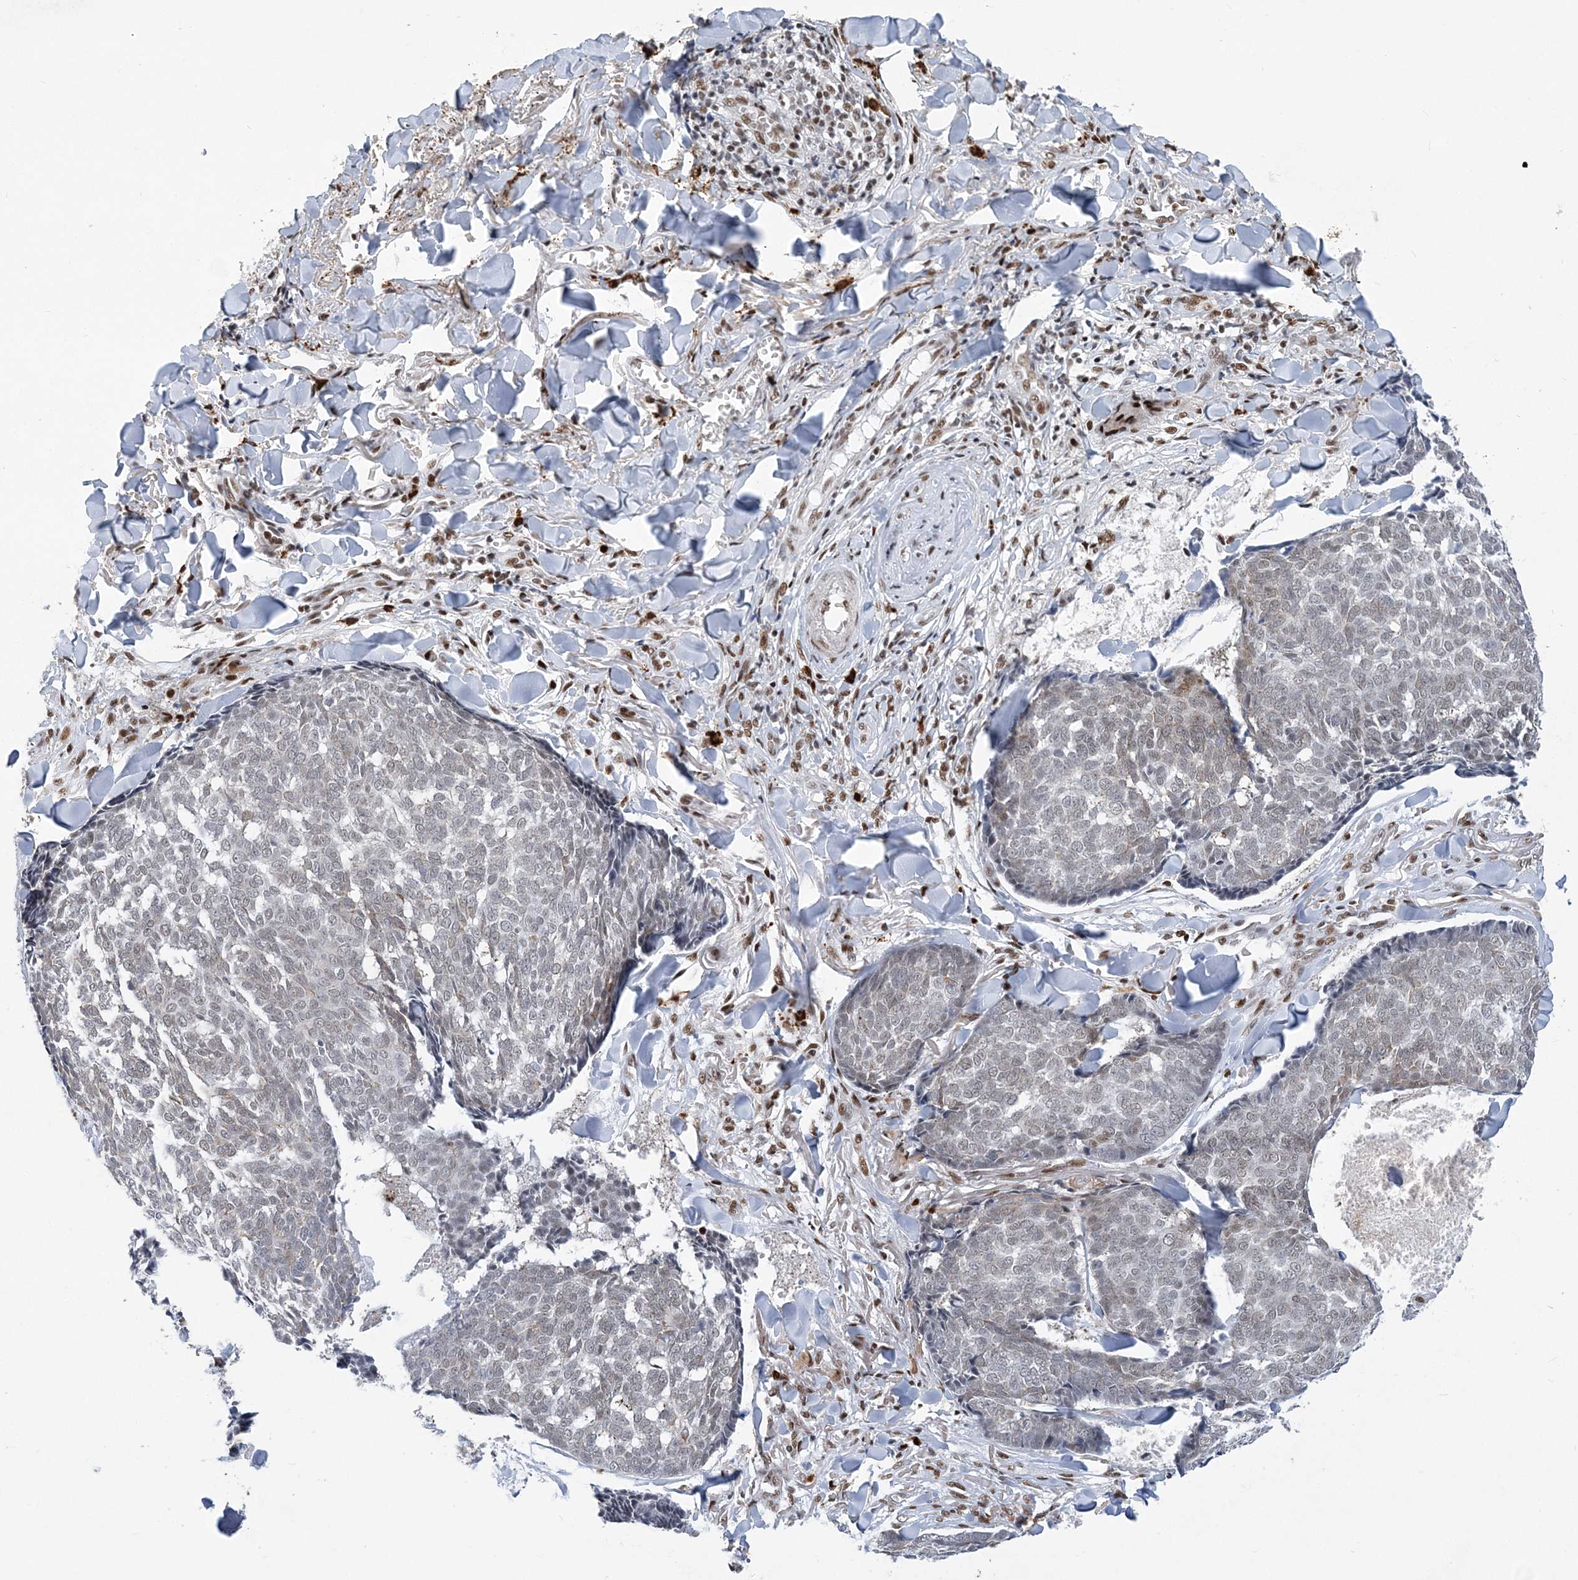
{"staining": {"intensity": "negative", "quantity": "none", "location": "none"}, "tissue": "skin cancer", "cell_type": "Tumor cells", "image_type": "cancer", "snomed": [{"axis": "morphology", "description": "Basal cell carcinoma"}, {"axis": "topography", "description": "Skin"}], "caption": "DAB (3,3'-diaminobenzidine) immunohistochemical staining of skin basal cell carcinoma shows no significant staining in tumor cells.", "gene": "ZBTB7A", "patient": {"sex": "male", "age": 84}}